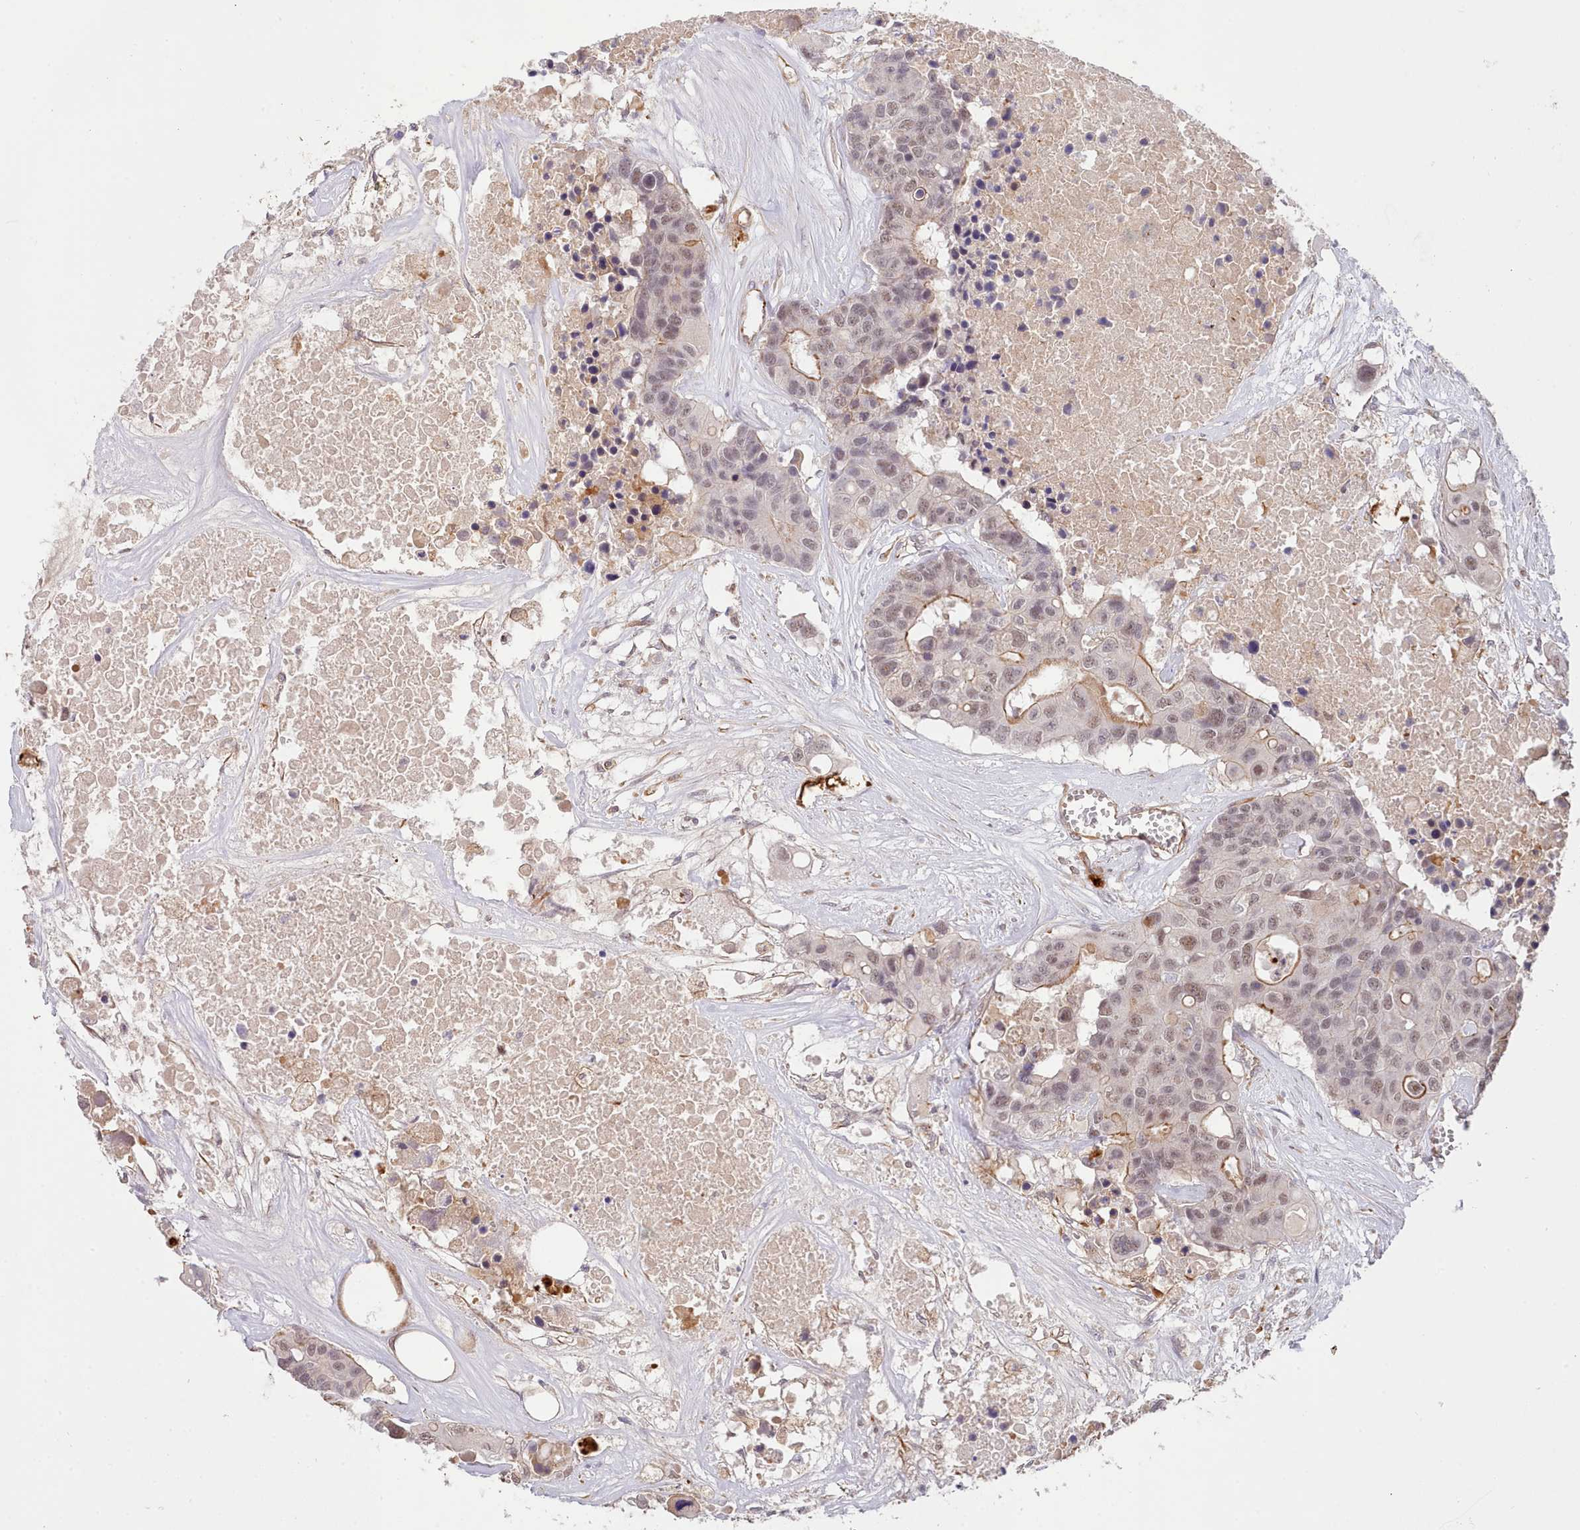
{"staining": {"intensity": "weak", "quantity": ">75%", "location": "cytoplasmic/membranous,nuclear"}, "tissue": "colorectal cancer", "cell_type": "Tumor cells", "image_type": "cancer", "snomed": [{"axis": "morphology", "description": "Adenocarcinoma, NOS"}, {"axis": "topography", "description": "Colon"}], "caption": "Human colorectal cancer (adenocarcinoma) stained for a protein (brown) reveals weak cytoplasmic/membranous and nuclear positive staining in about >75% of tumor cells.", "gene": "ZC3H13", "patient": {"sex": "male", "age": 77}}